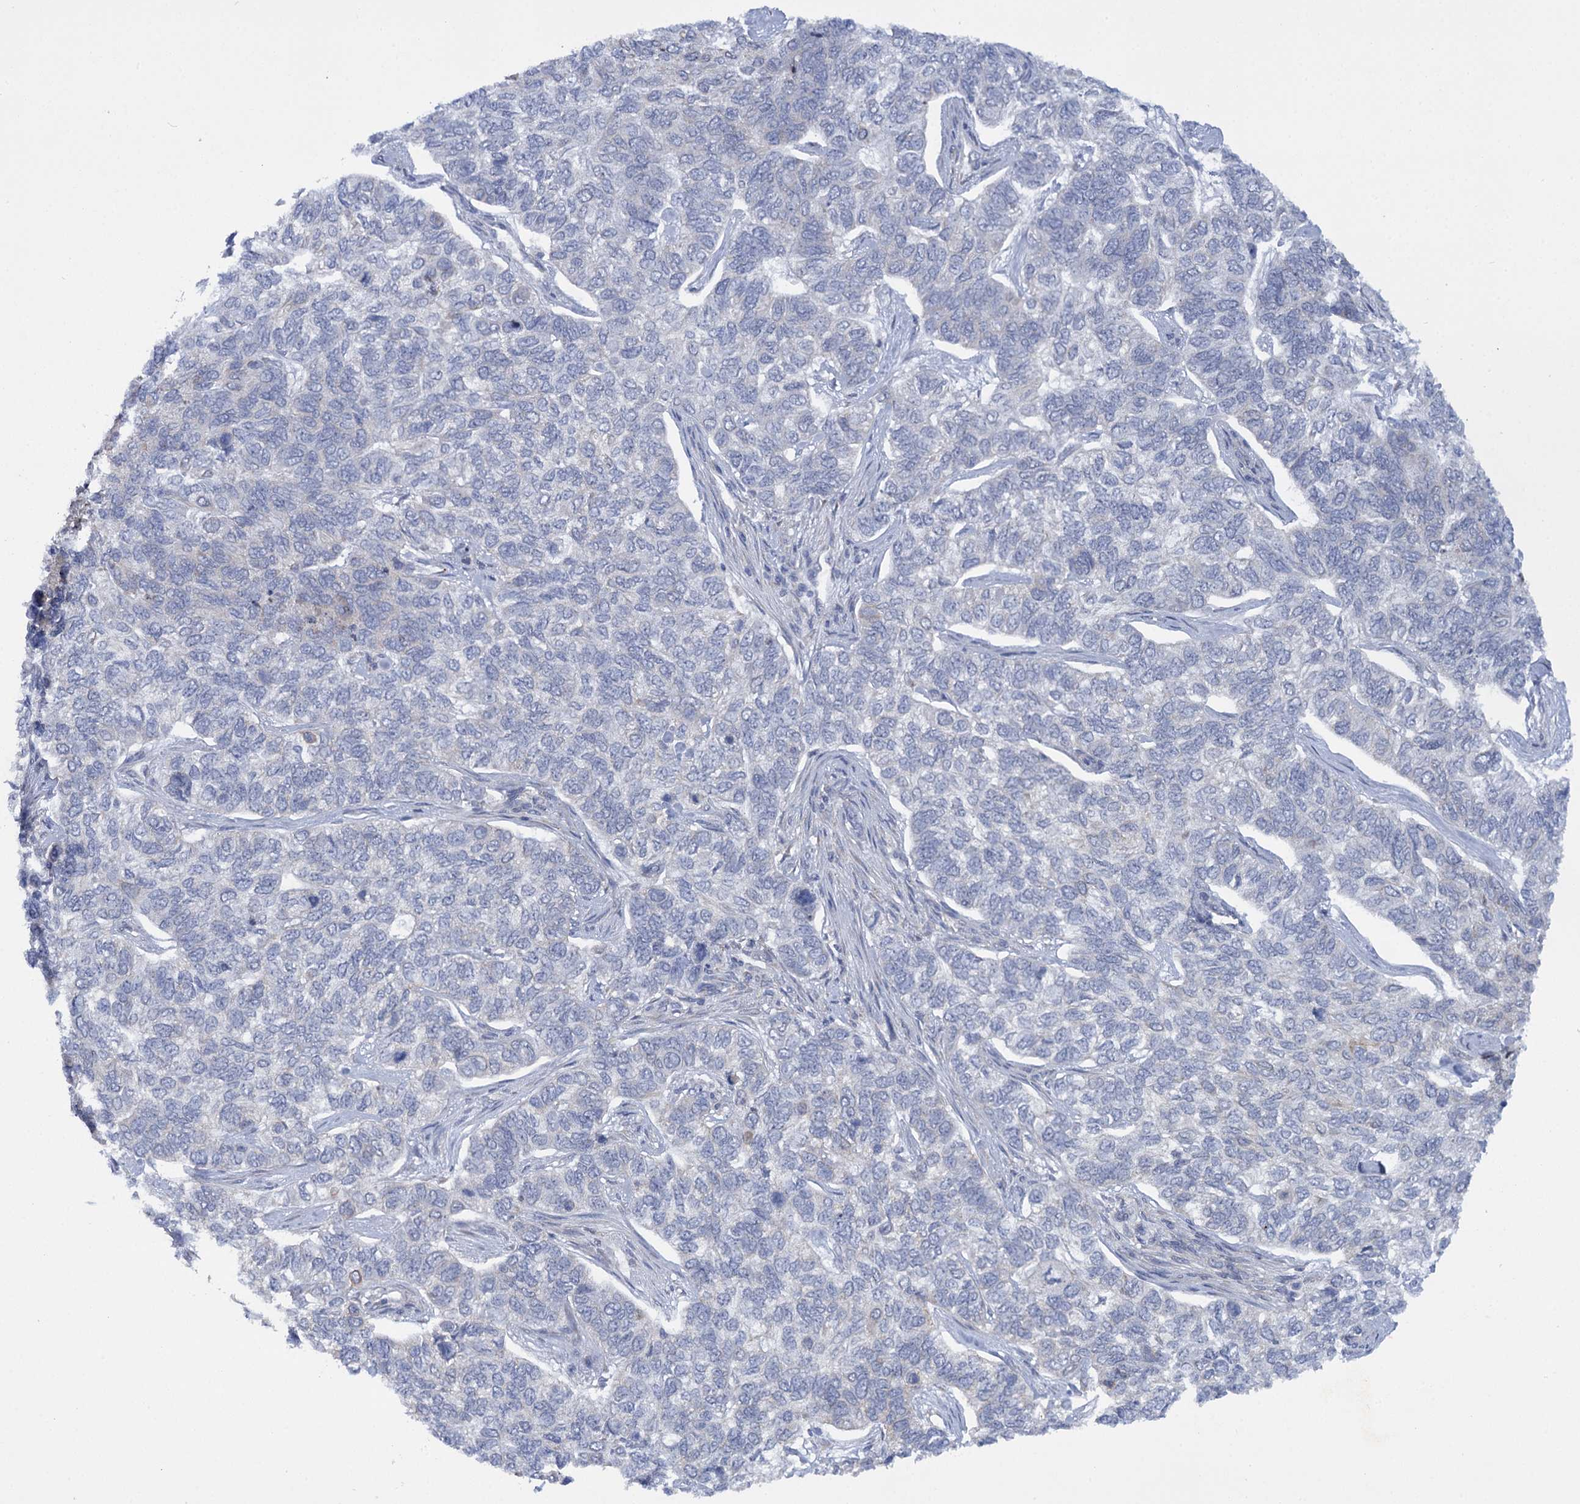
{"staining": {"intensity": "negative", "quantity": "none", "location": "none"}, "tissue": "skin cancer", "cell_type": "Tumor cells", "image_type": "cancer", "snomed": [{"axis": "morphology", "description": "Basal cell carcinoma"}, {"axis": "topography", "description": "Skin"}], "caption": "Histopathology image shows no protein positivity in tumor cells of skin cancer tissue.", "gene": "MBLAC2", "patient": {"sex": "female", "age": 65}}